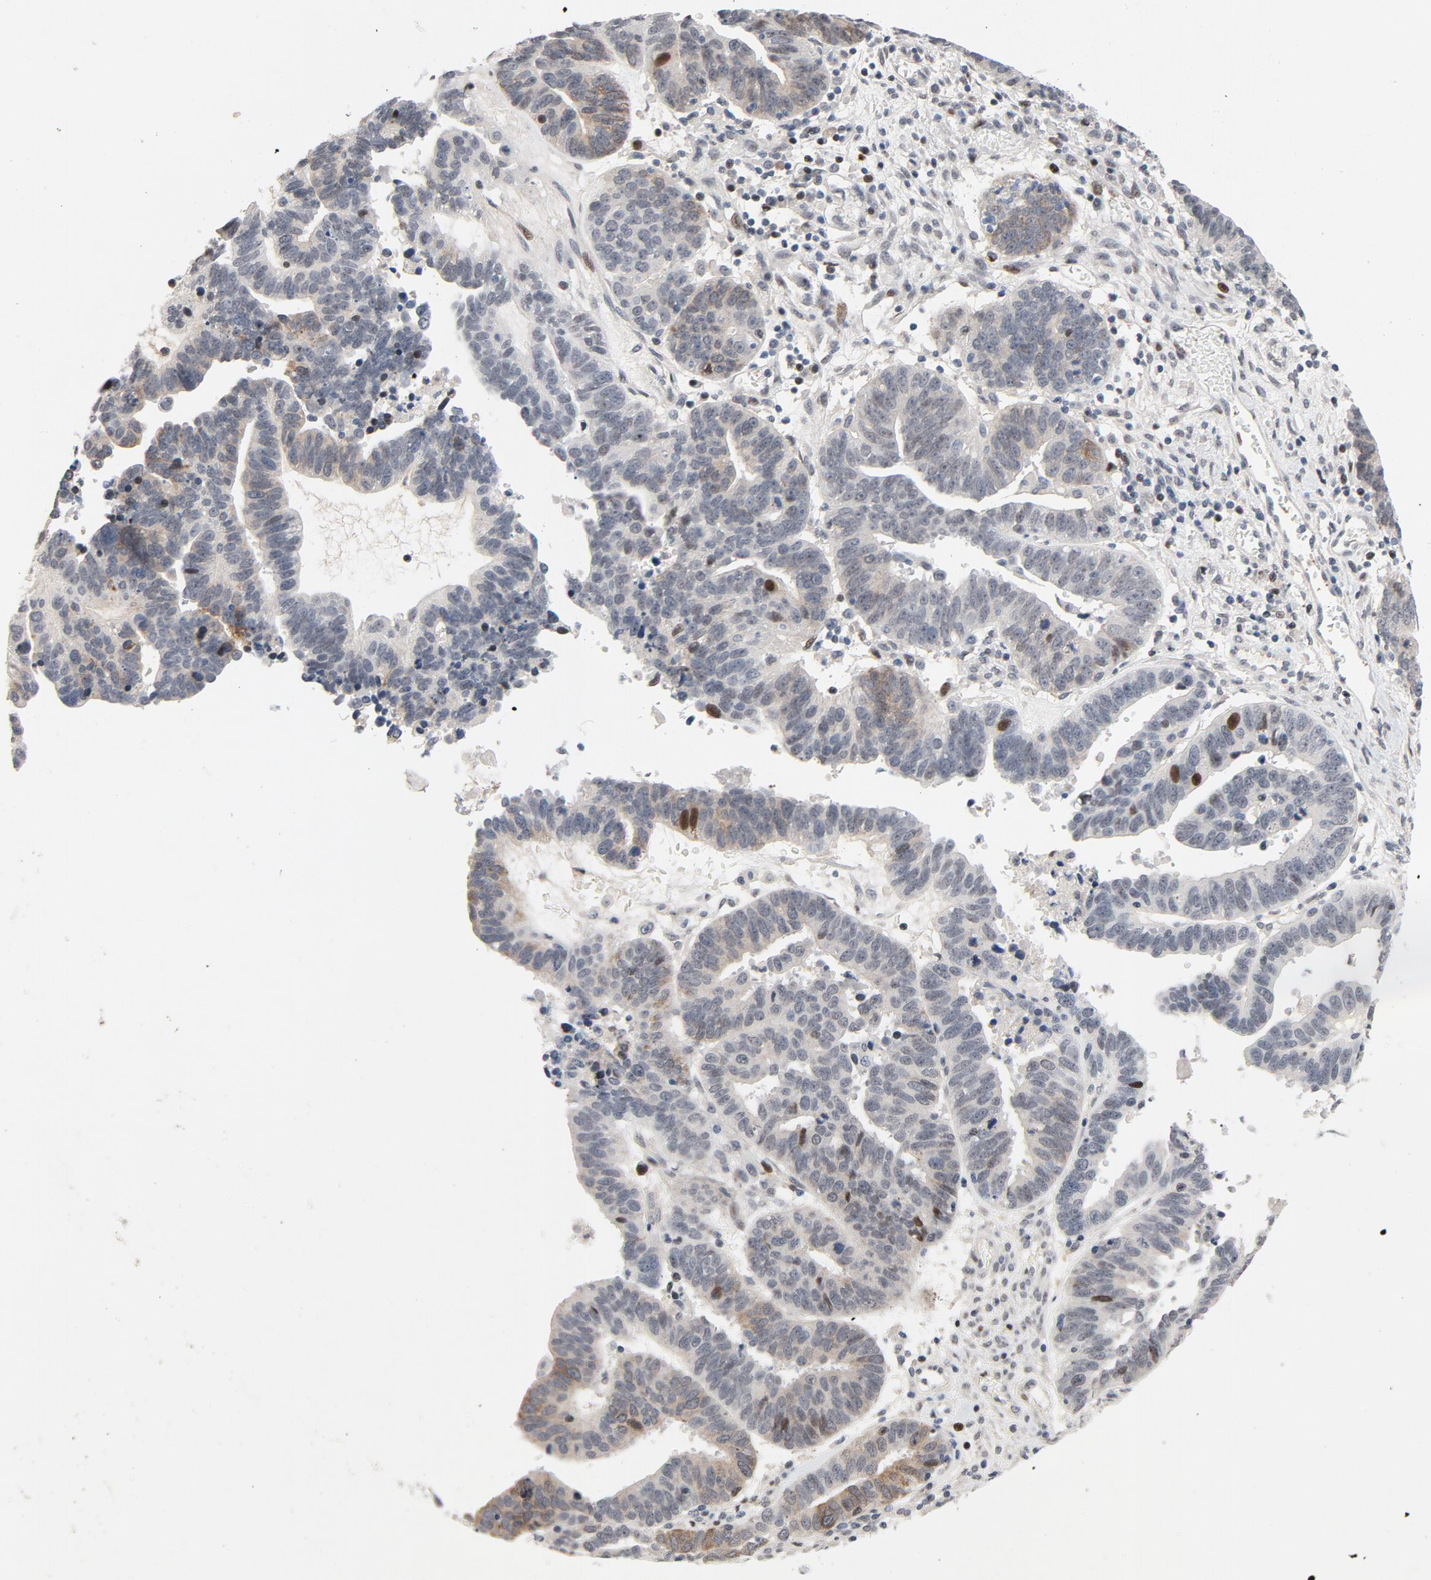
{"staining": {"intensity": "weak", "quantity": "<25%", "location": "cytoplasmic/membranous,nuclear"}, "tissue": "ovarian cancer", "cell_type": "Tumor cells", "image_type": "cancer", "snomed": [{"axis": "morphology", "description": "Carcinoma, endometroid"}, {"axis": "morphology", "description": "Cystadenocarcinoma, serous, NOS"}, {"axis": "topography", "description": "Ovary"}], "caption": "The histopathology image demonstrates no staining of tumor cells in ovarian serous cystadenocarcinoma.", "gene": "FSCB", "patient": {"sex": "female", "age": 45}}